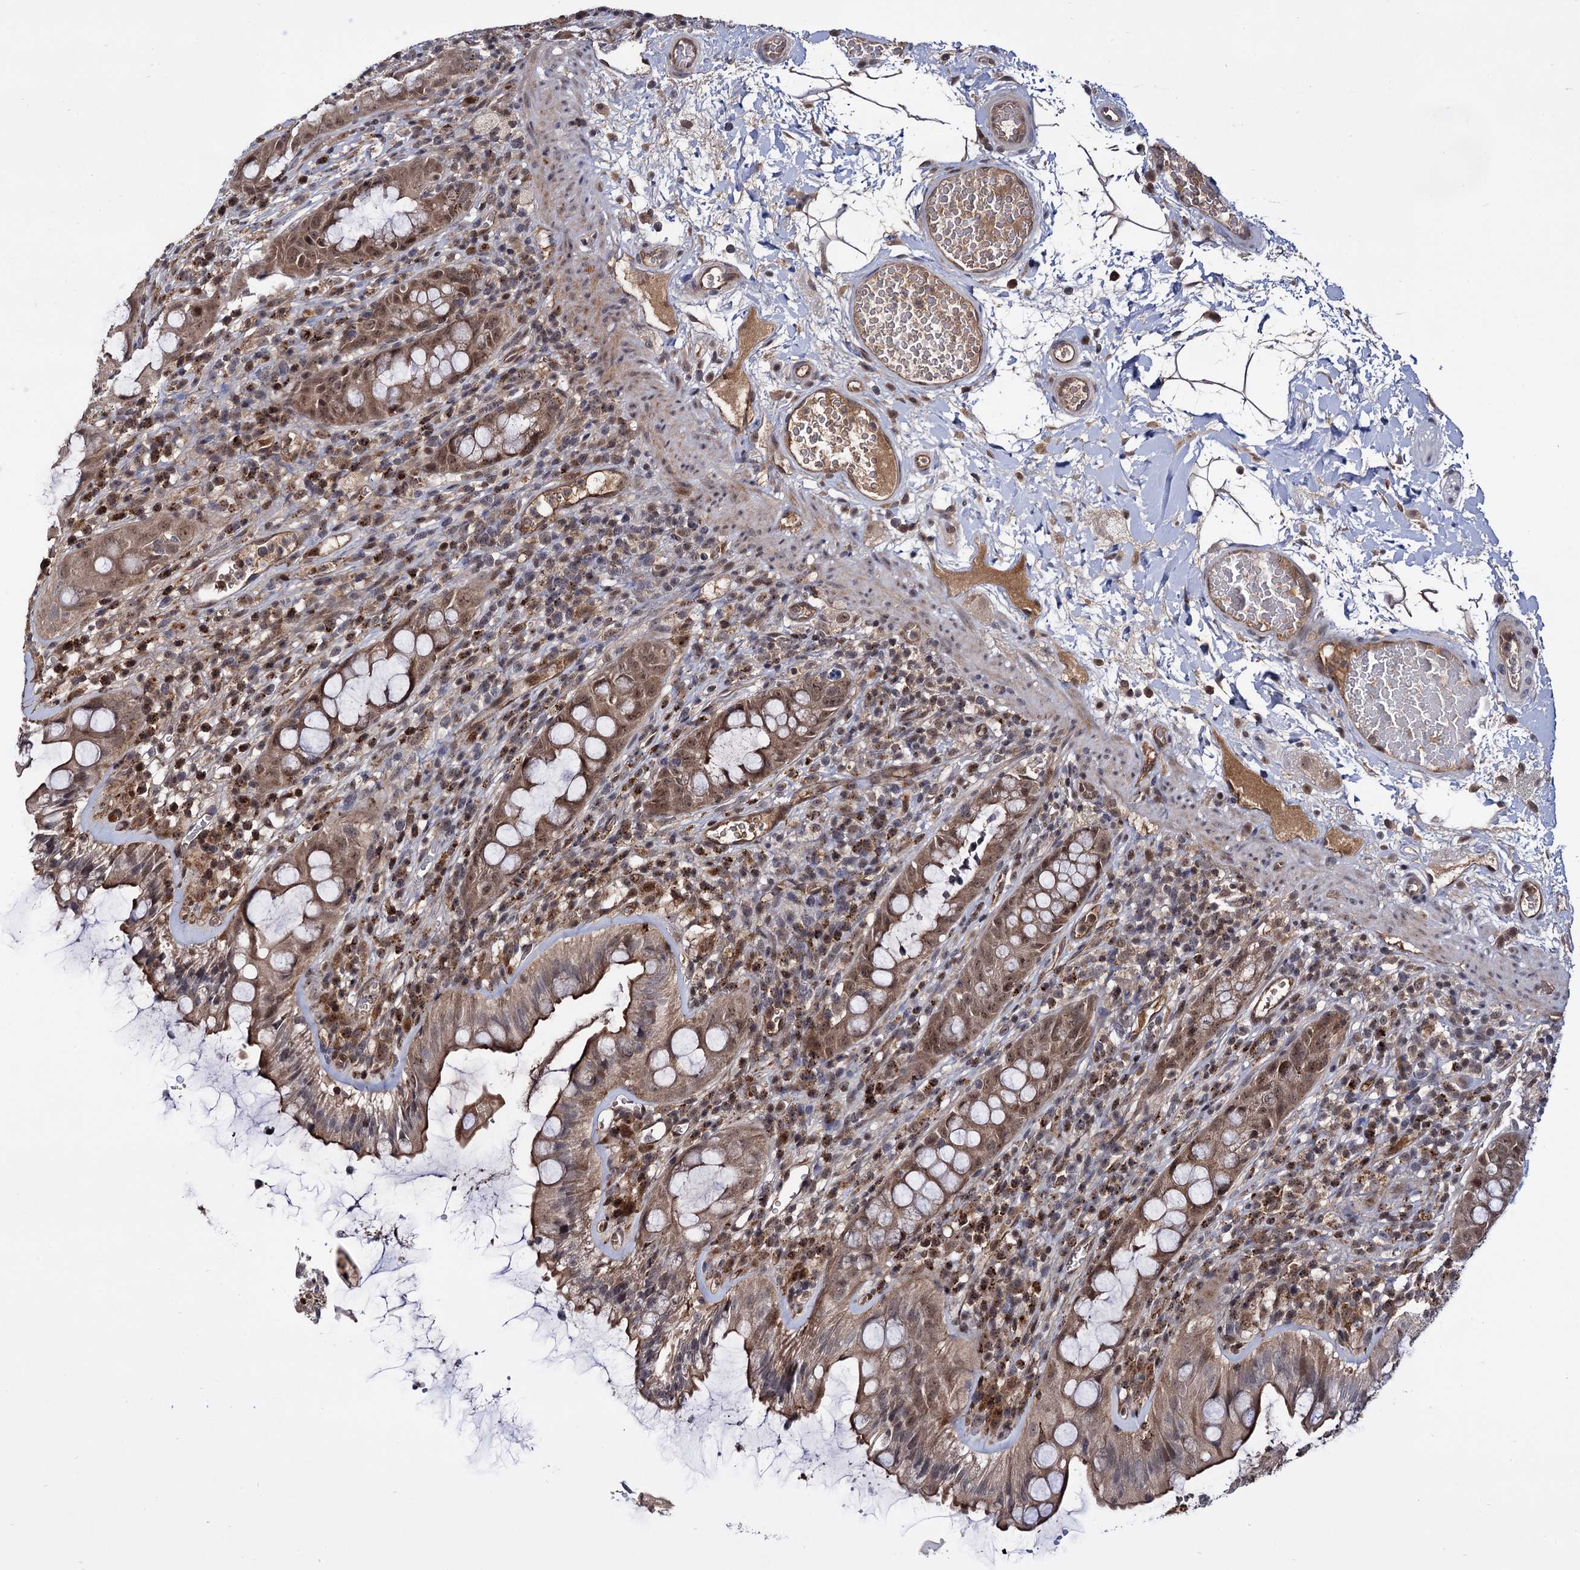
{"staining": {"intensity": "moderate", "quantity": ">75%", "location": "cytoplasmic/membranous"}, "tissue": "rectum", "cell_type": "Glandular cells", "image_type": "normal", "snomed": [{"axis": "morphology", "description": "Normal tissue, NOS"}, {"axis": "topography", "description": "Rectum"}], "caption": "The photomicrograph reveals a brown stain indicating the presence of a protein in the cytoplasmic/membranous of glandular cells in rectum. (IHC, brightfield microscopy, high magnification).", "gene": "MICAL2", "patient": {"sex": "female", "age": 57}}